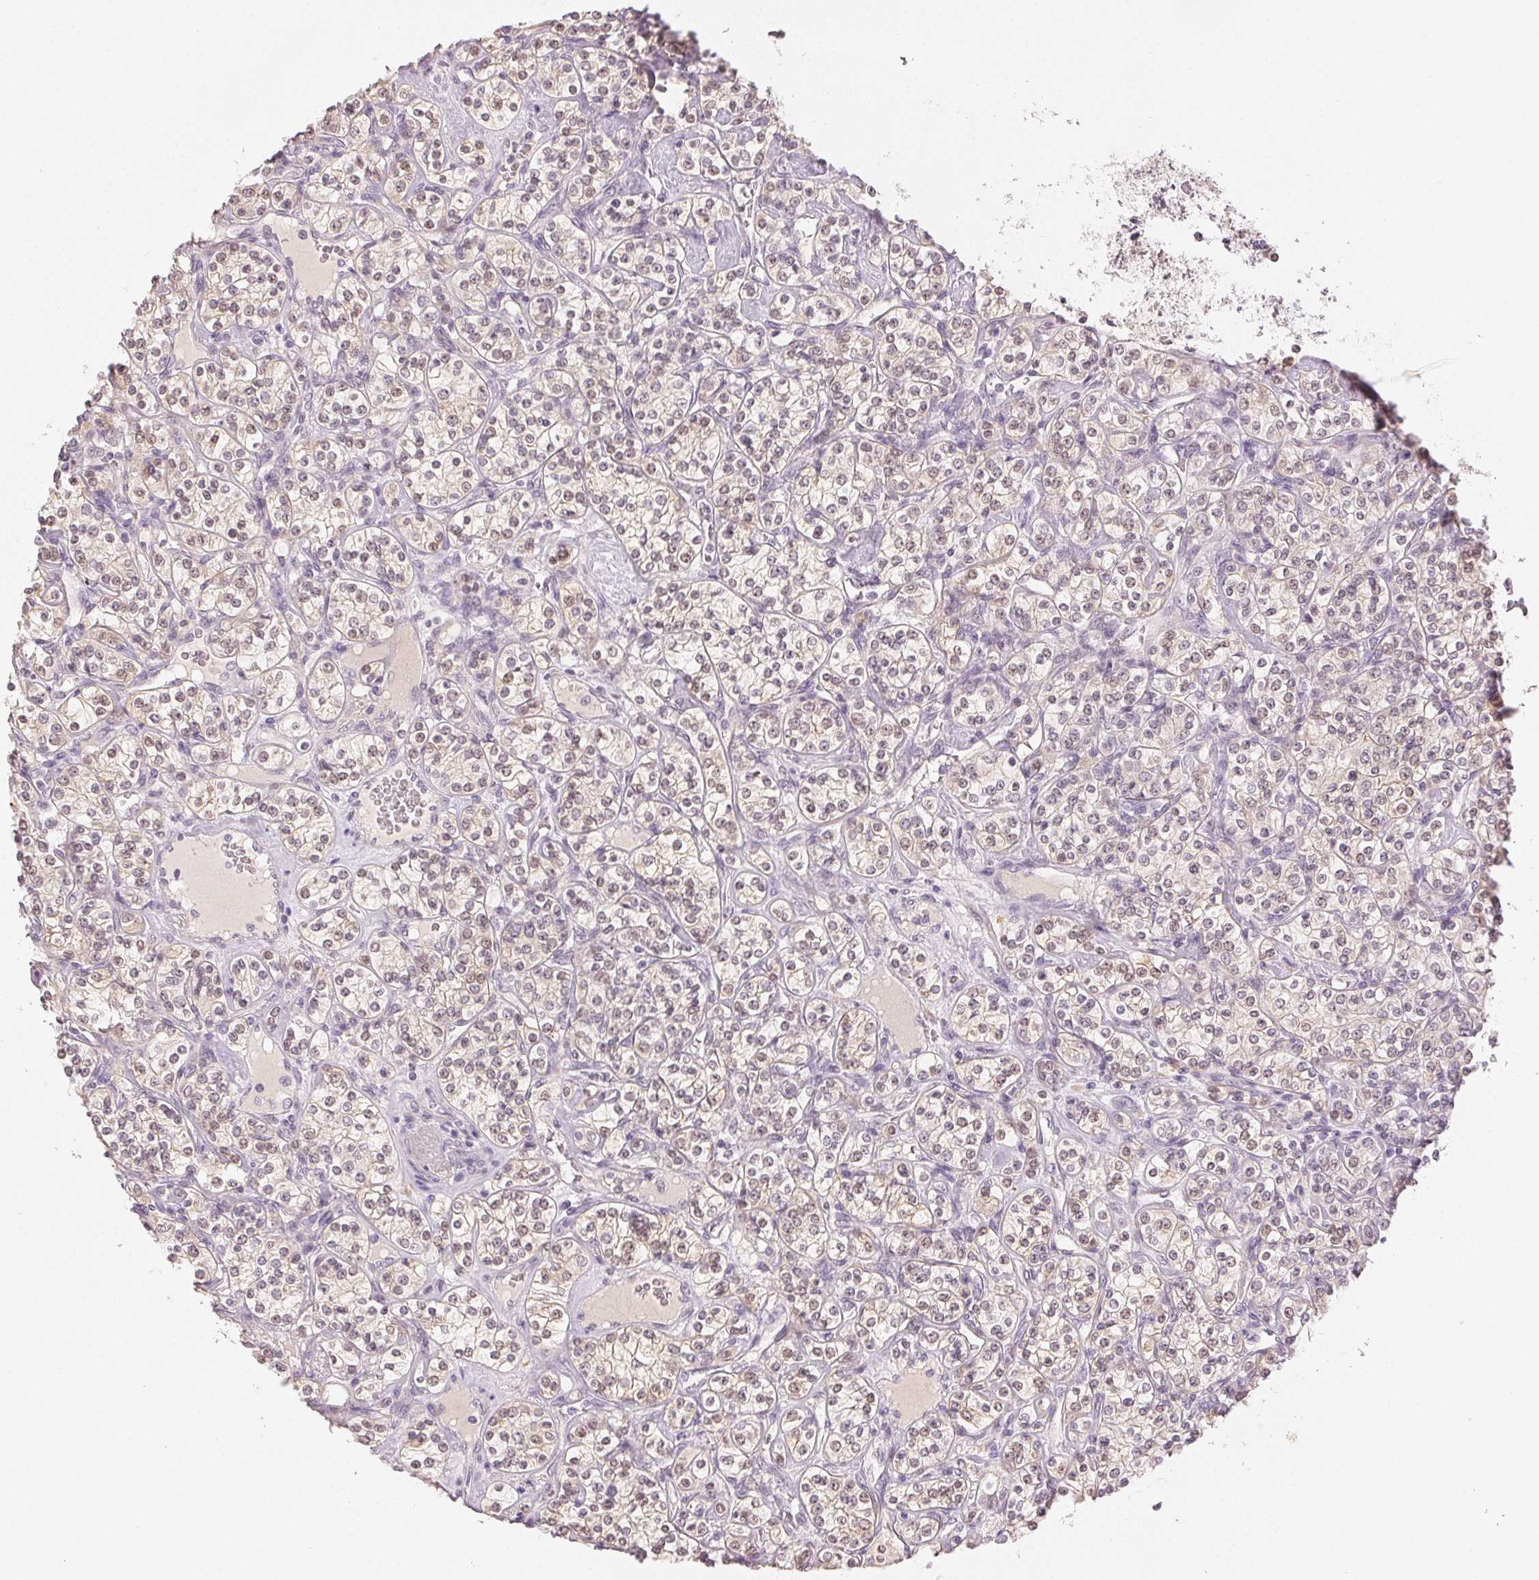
{"staining": {"intensity": "weak", "quantity": "25%-75%", "location": "cytoplasmic/membranous"}, "tissue": "renal cancer", "cell_type": "Tumor cells", "image_type": "cancer", "snomed": [{"axis": "morphology", "description": "Adenocarcinoma, NOS"}, {"axis": "topography", "description": "Kidney"}], "caption": "Immunohistochemical staining of renal adenocarcinoma shows low levels of weak cytoplasmic/membranous protein positivity in about 25%-75% of tumor cells.", "gene": "MAP1LC3A", "patient": {"sex": "male", "age": 77}}